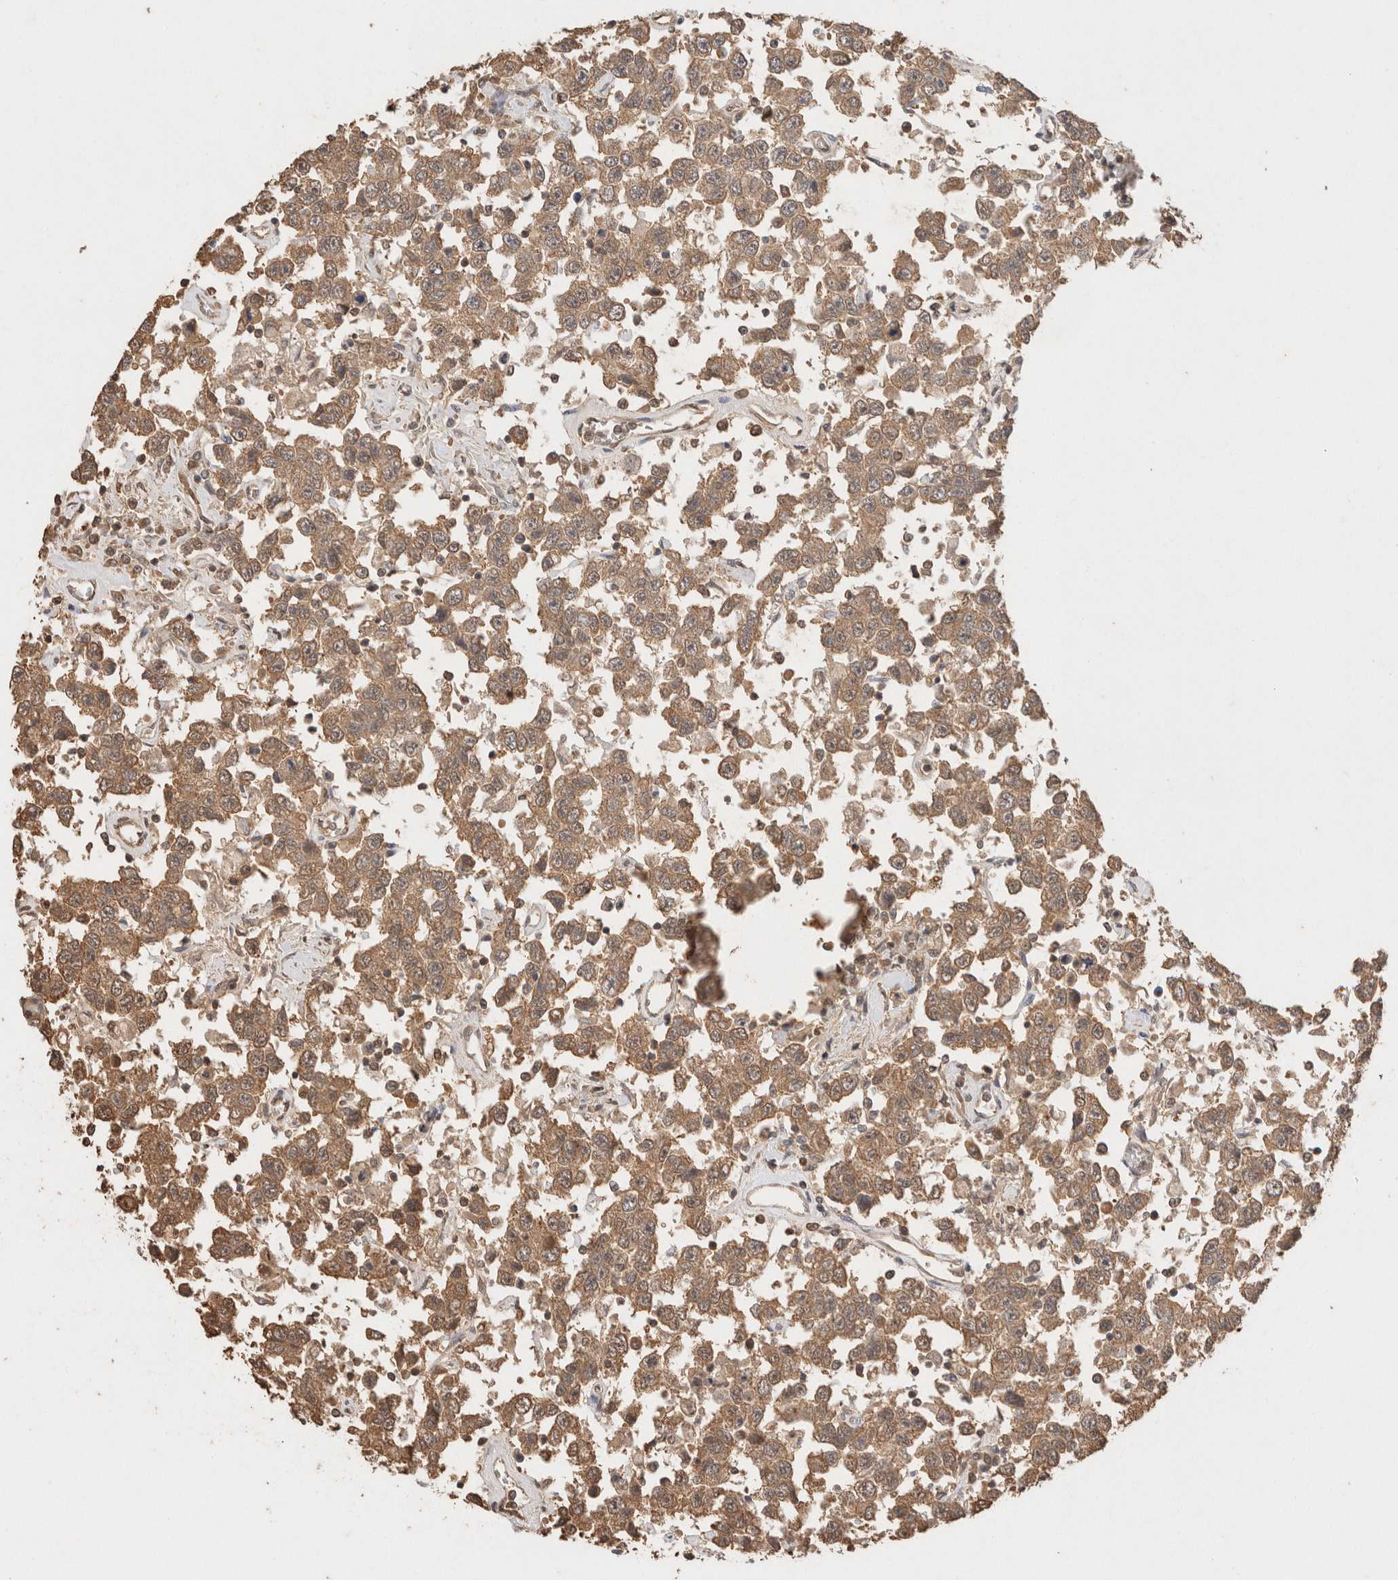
{"staining": {"intensity": "moderate", "quantity": ">75%", "location": "cytoplasmic/membranous"}, "tissue": "testis cancer", "cell_type": "Tumor cells", "image_type": "cancer", "snomed": [{"axis": "morphology", "description": "Seminoma, NOS"}, {"axis": "topography", "description": "Testis"}], "caption": "Immunohistochemistry (IHC) image of neoplastic tissue: human testis seminoma stained using immunohistochemistry (IHC) reveals medium levels of moderate protein expression localized specifically in the cytoplasmic/membranous of tumor cells, appearing as a cytoplasmic/membranous brown color.", "gene": "YWHAH", "patient": {"sex": "male", "age": 41}}